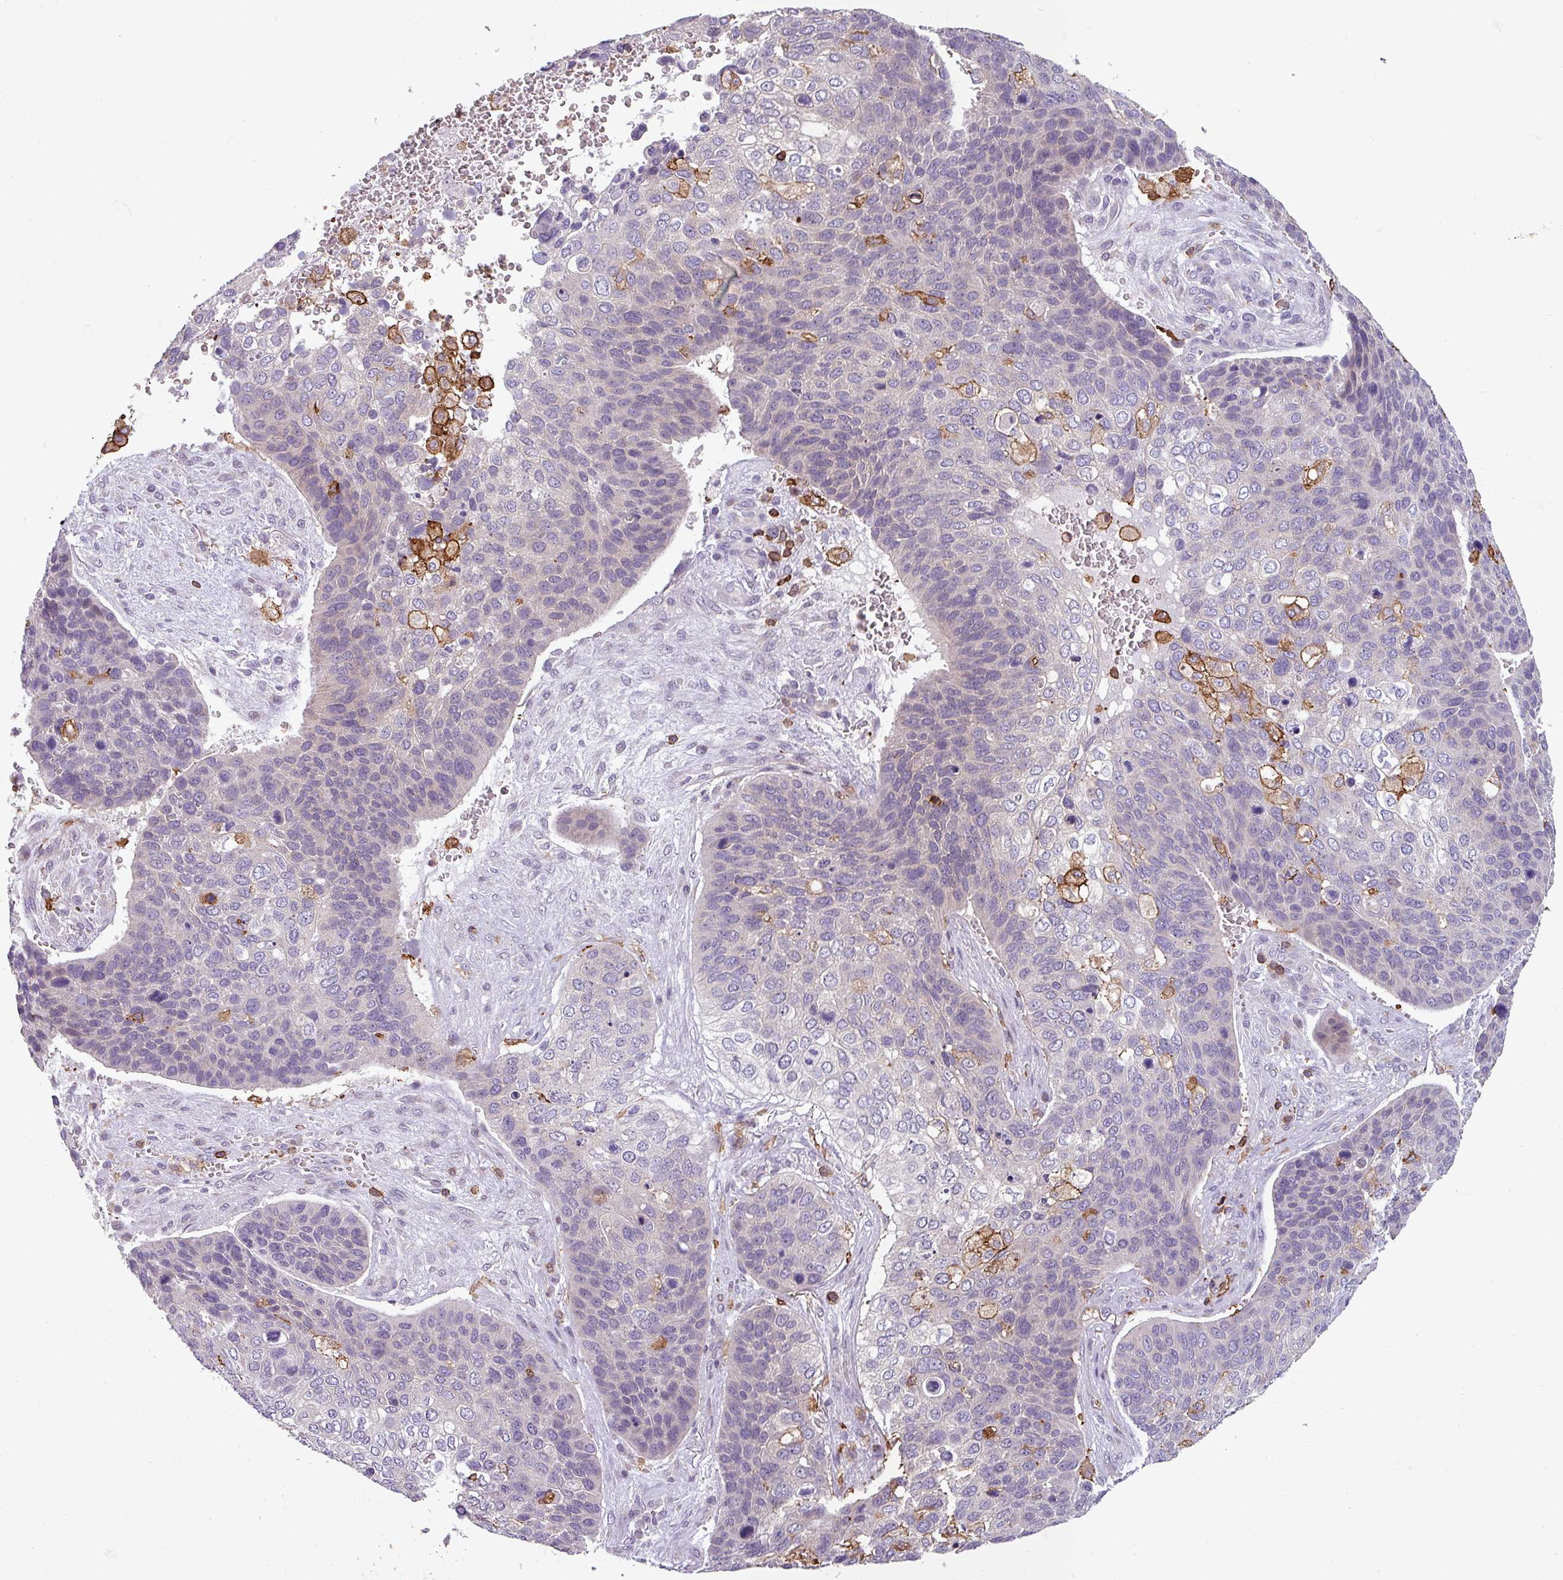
{"staining": {"intensity": "negative", "quantity": "none", "location": "none"}, "tissue": "skin cancer", "cell_type": "Tumor cells", "image_type": "cancer", "snomed": [{"axis": "morphology", "description": "Basal cell carcinoma"}, {"axis": "topography", "description": "Skin"}], "caption": "Immunohistochemical staining of basal cell carcinoma (skin) exhibits no significant staining in tumor cells.", "gene": "NEDD9", "patient": {"sex": "female", "age": 74}}